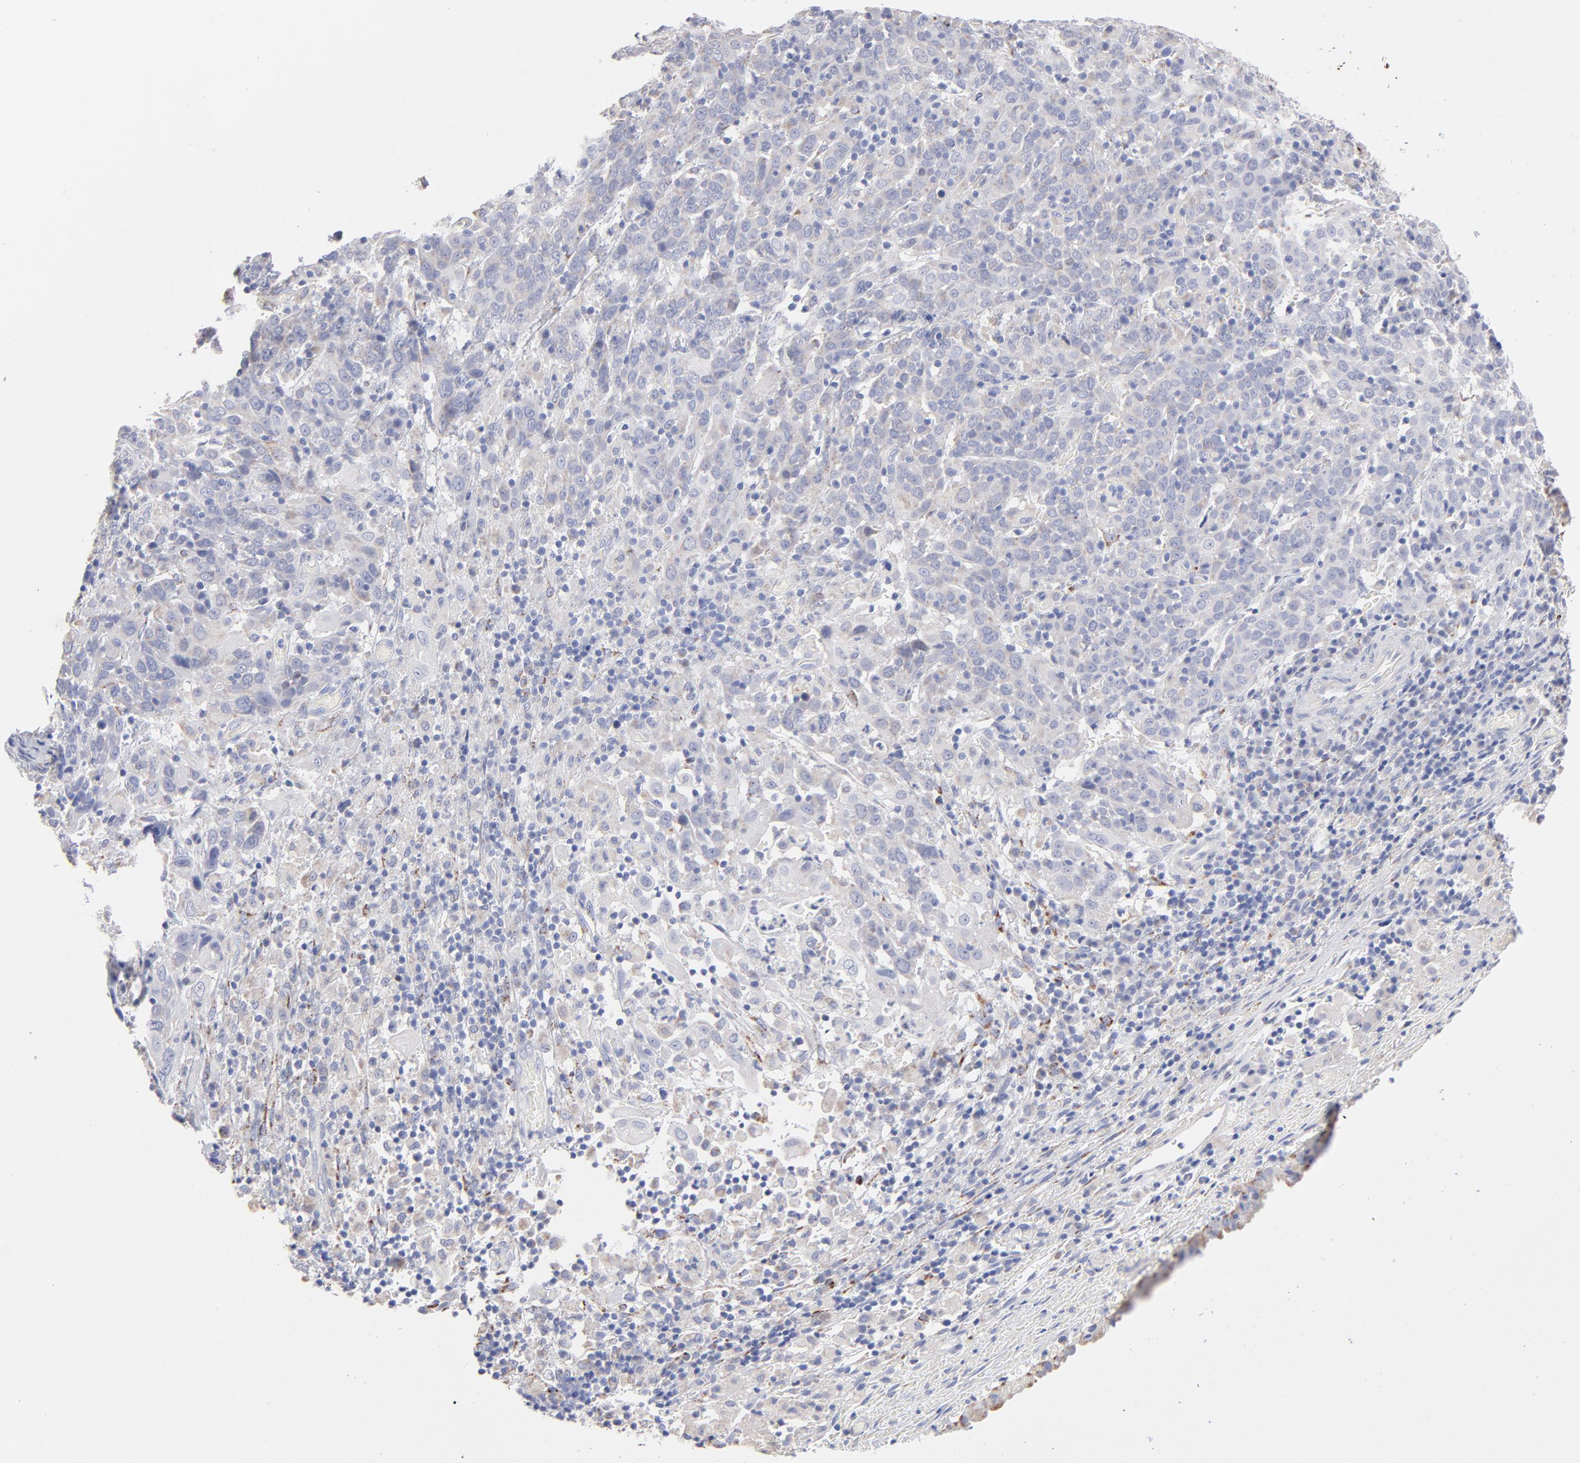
{"staining": {"intensity": "negative", "quantity": "none", "location": "none"}, "tissue": "cervical cancer", "cell_type": "Tumor cells", "image_type": "cancer", "snomed": [{"axis": "morphology", "description": "Normal tissue, NOS"}, {"axis": "morphology", "description": "Squamous cell carcinoma, NOS"}, {"axis": "topography", "description": "Cervix"}], "caption": "Immunohistochemistry of cervical cancer (squamous cell carcinoma) displays no positivity in tumor cells.", "gene": "TST", "patient": {"sex": "female", "age": 67}}